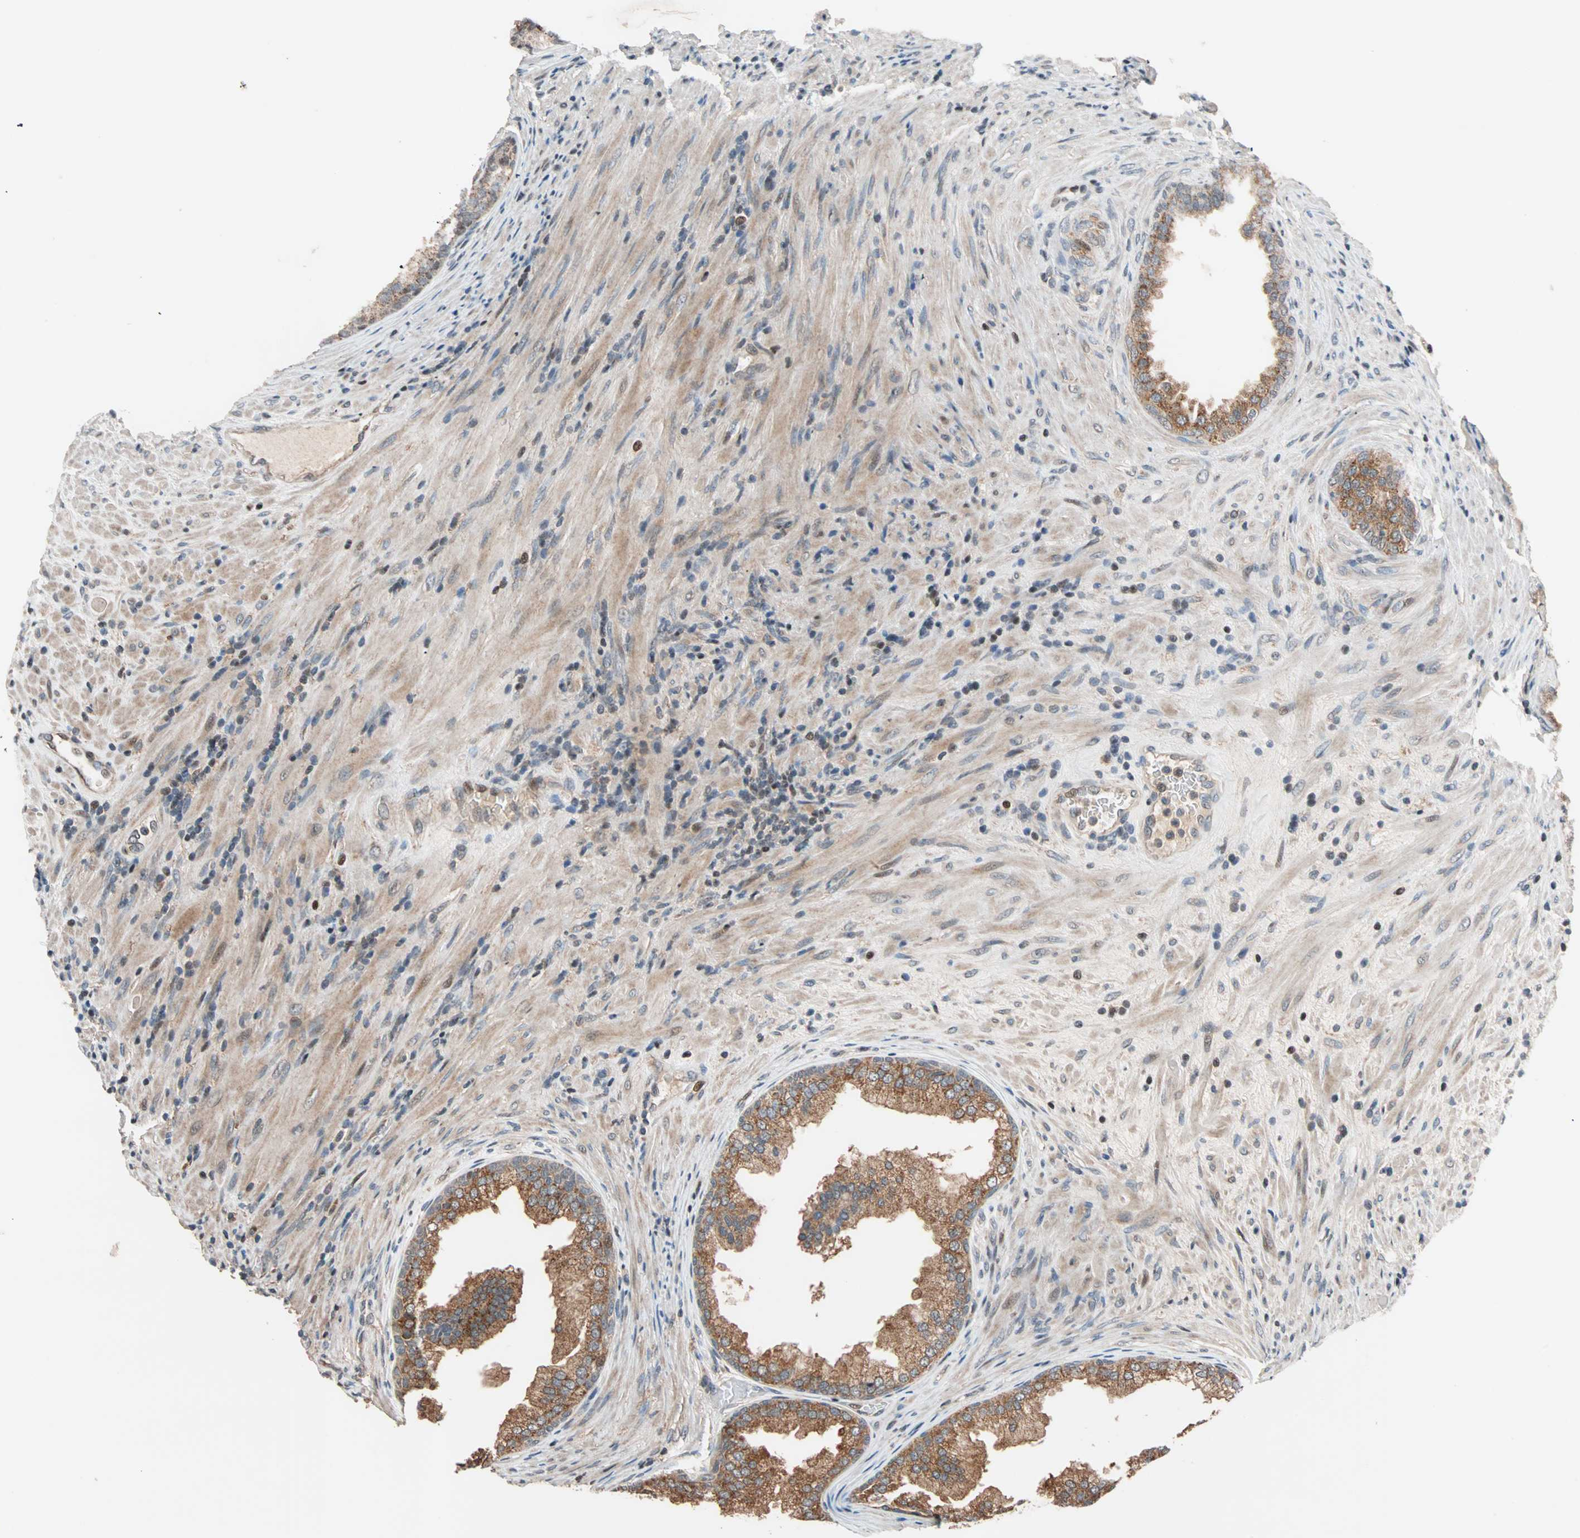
{"staining": {"intensity": "moderate", "quantity": ">75%", "location": "cytoplasmic/membranous"}, "tissue": "prostate", "cell_type": "Glandular cells", "image_type": "normal", "snomed": [{"axis": "morphology", "description": "Normal tissue, NOS"}, {"axis": "topography", "description": "Prostate"}], "caption": "DAB (3,3'-diaminobenzidine) immunohistochemical staining of benign human prostate exhibits moderate cytoplasmic/membranous protein staining in approximately >75% of glandular cells.", "gene": "HECW1", "patient": {"sex": "male", "age": 76}}